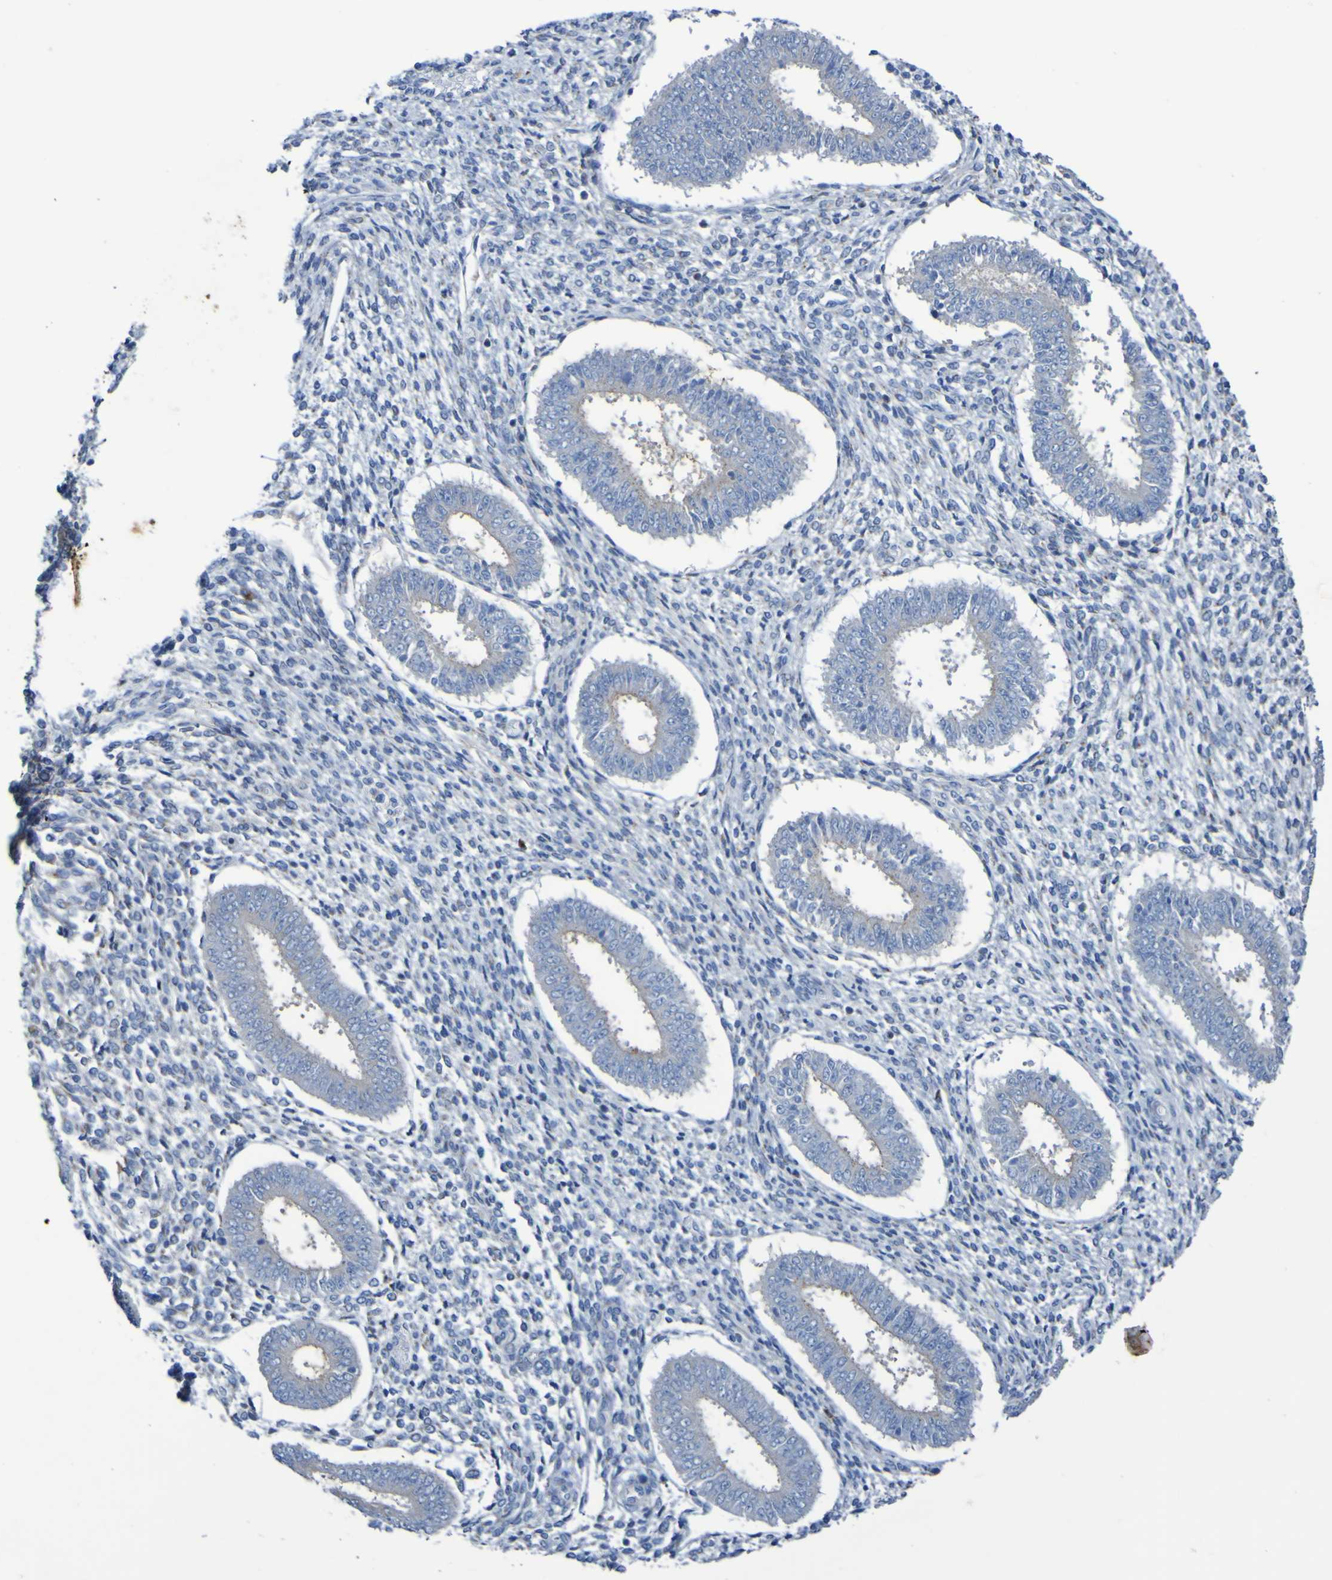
{"staining": {"intensity": "negative", "quantity": "none", "location": "none"}, "tissue": "endometrium", "cell_type": "Cells in endometrial stroma", "image_type": "normal", "snomed": [{"axis": "morphology", "description": "Normal tissue, NOS"}, {"axis": "topography", "description": "Endometrium"}], "caption": "A high-resolution photomicrograph shows immunohistochemistry (IHC) staining of benign endometrium, which demonstrates no significant staining in cells in endometrial stroma.", "gene": "C11orf24", "patient": {"sex": "female", "age": 35}}